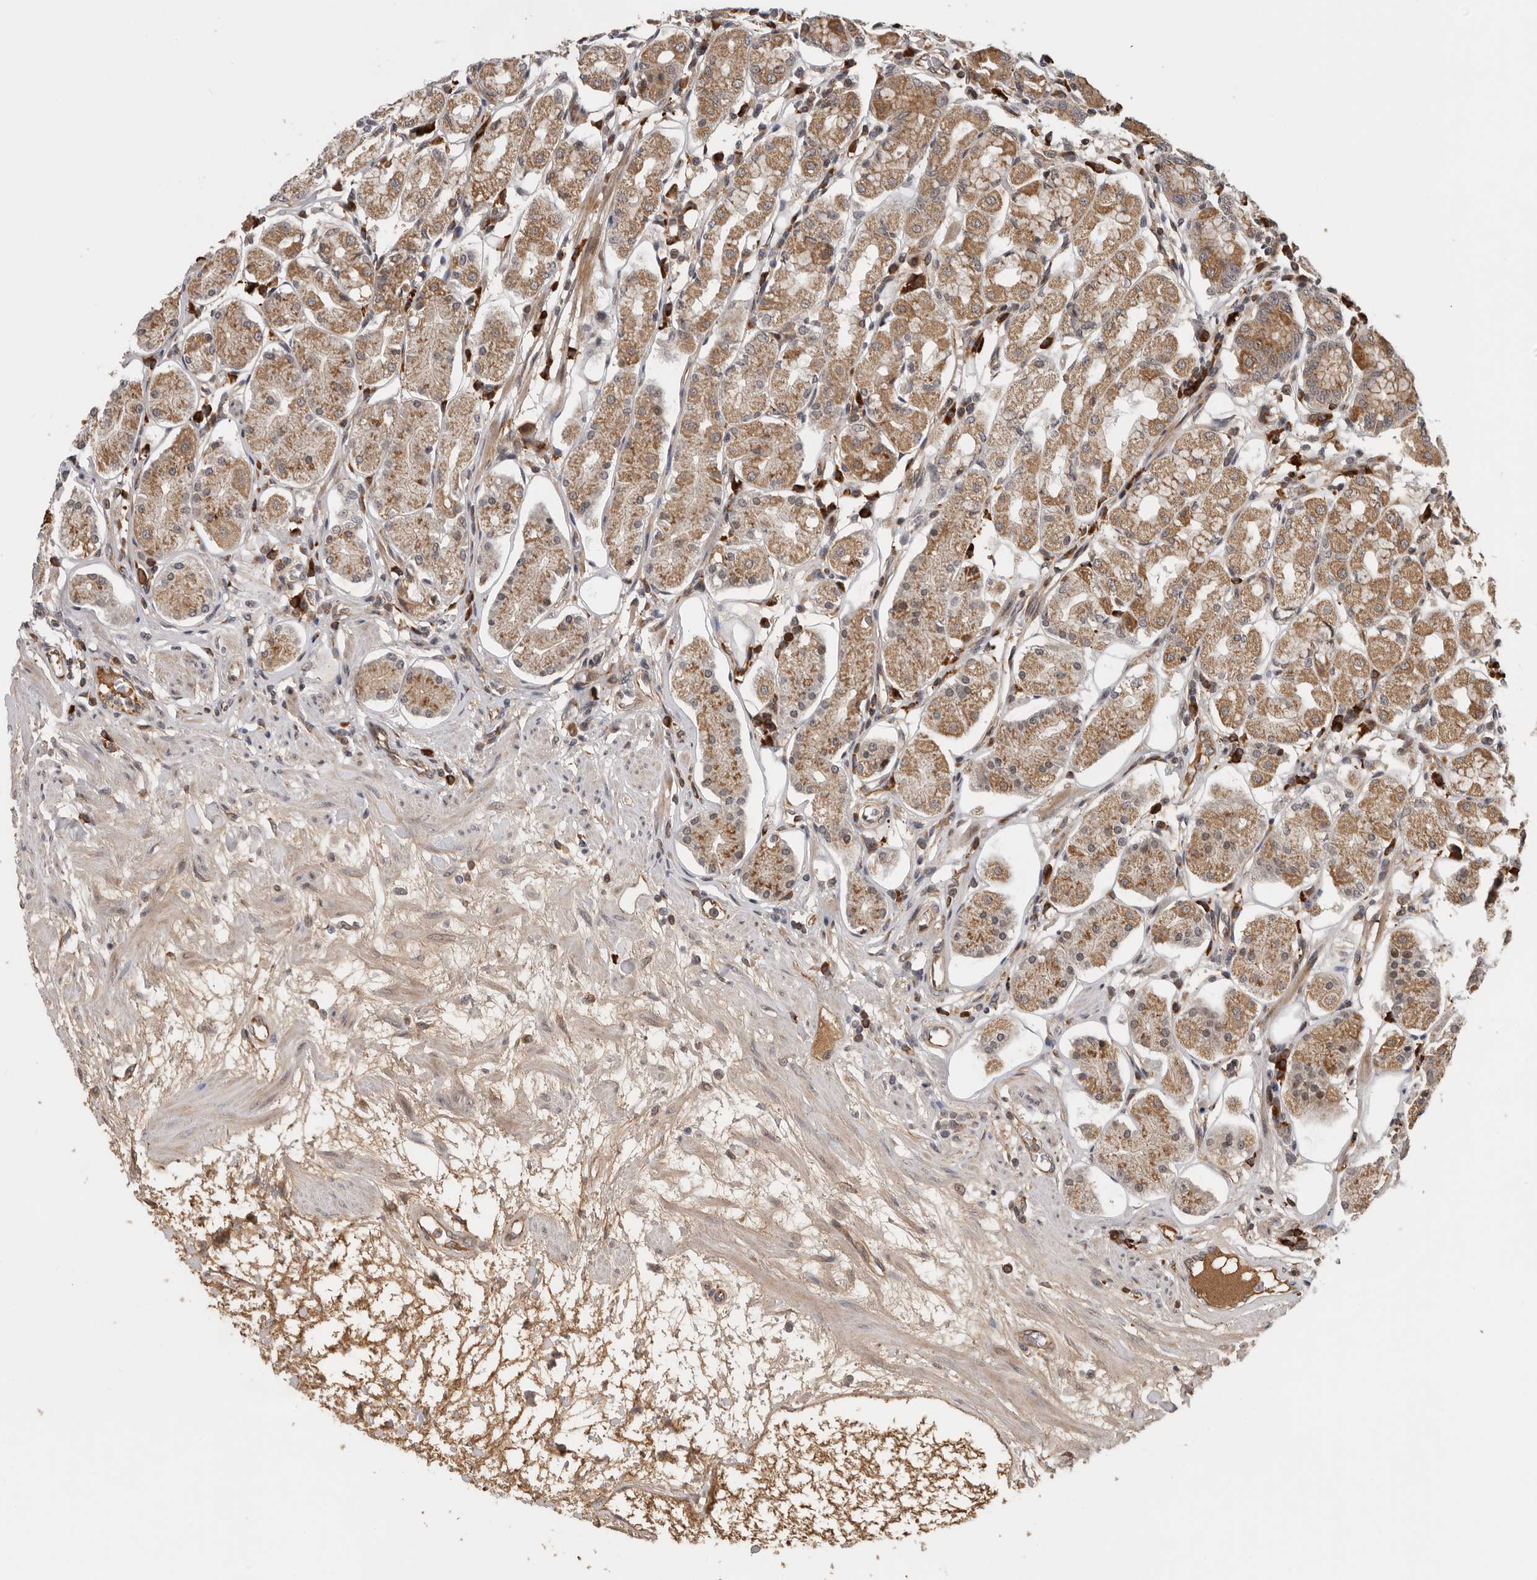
{"staining": {"intensity": "moderate", "quantity": ">75%", "location": "cytoplasmic/membranous"}, "tissue": "stomach", "cell_type": "Glandular cells", "image_type": "normal", "snomed": [{"axis": "morphology", "description": "Normal tissue, NOS"}, {"axis": "topography", "description": "Stomach"}, {"axis": "topography", "description": "Stomach, lower"}], "caption": "Stomach was stained to show a protein in brown. There is medium levels of moderate cytoplasmic/membranous staining in about >75% of glandular cells. The protein is shown in brown color, while the nuclei are stained blue.", "gene": "RNF157", "patient": {"sex": "female", "age": 56}}